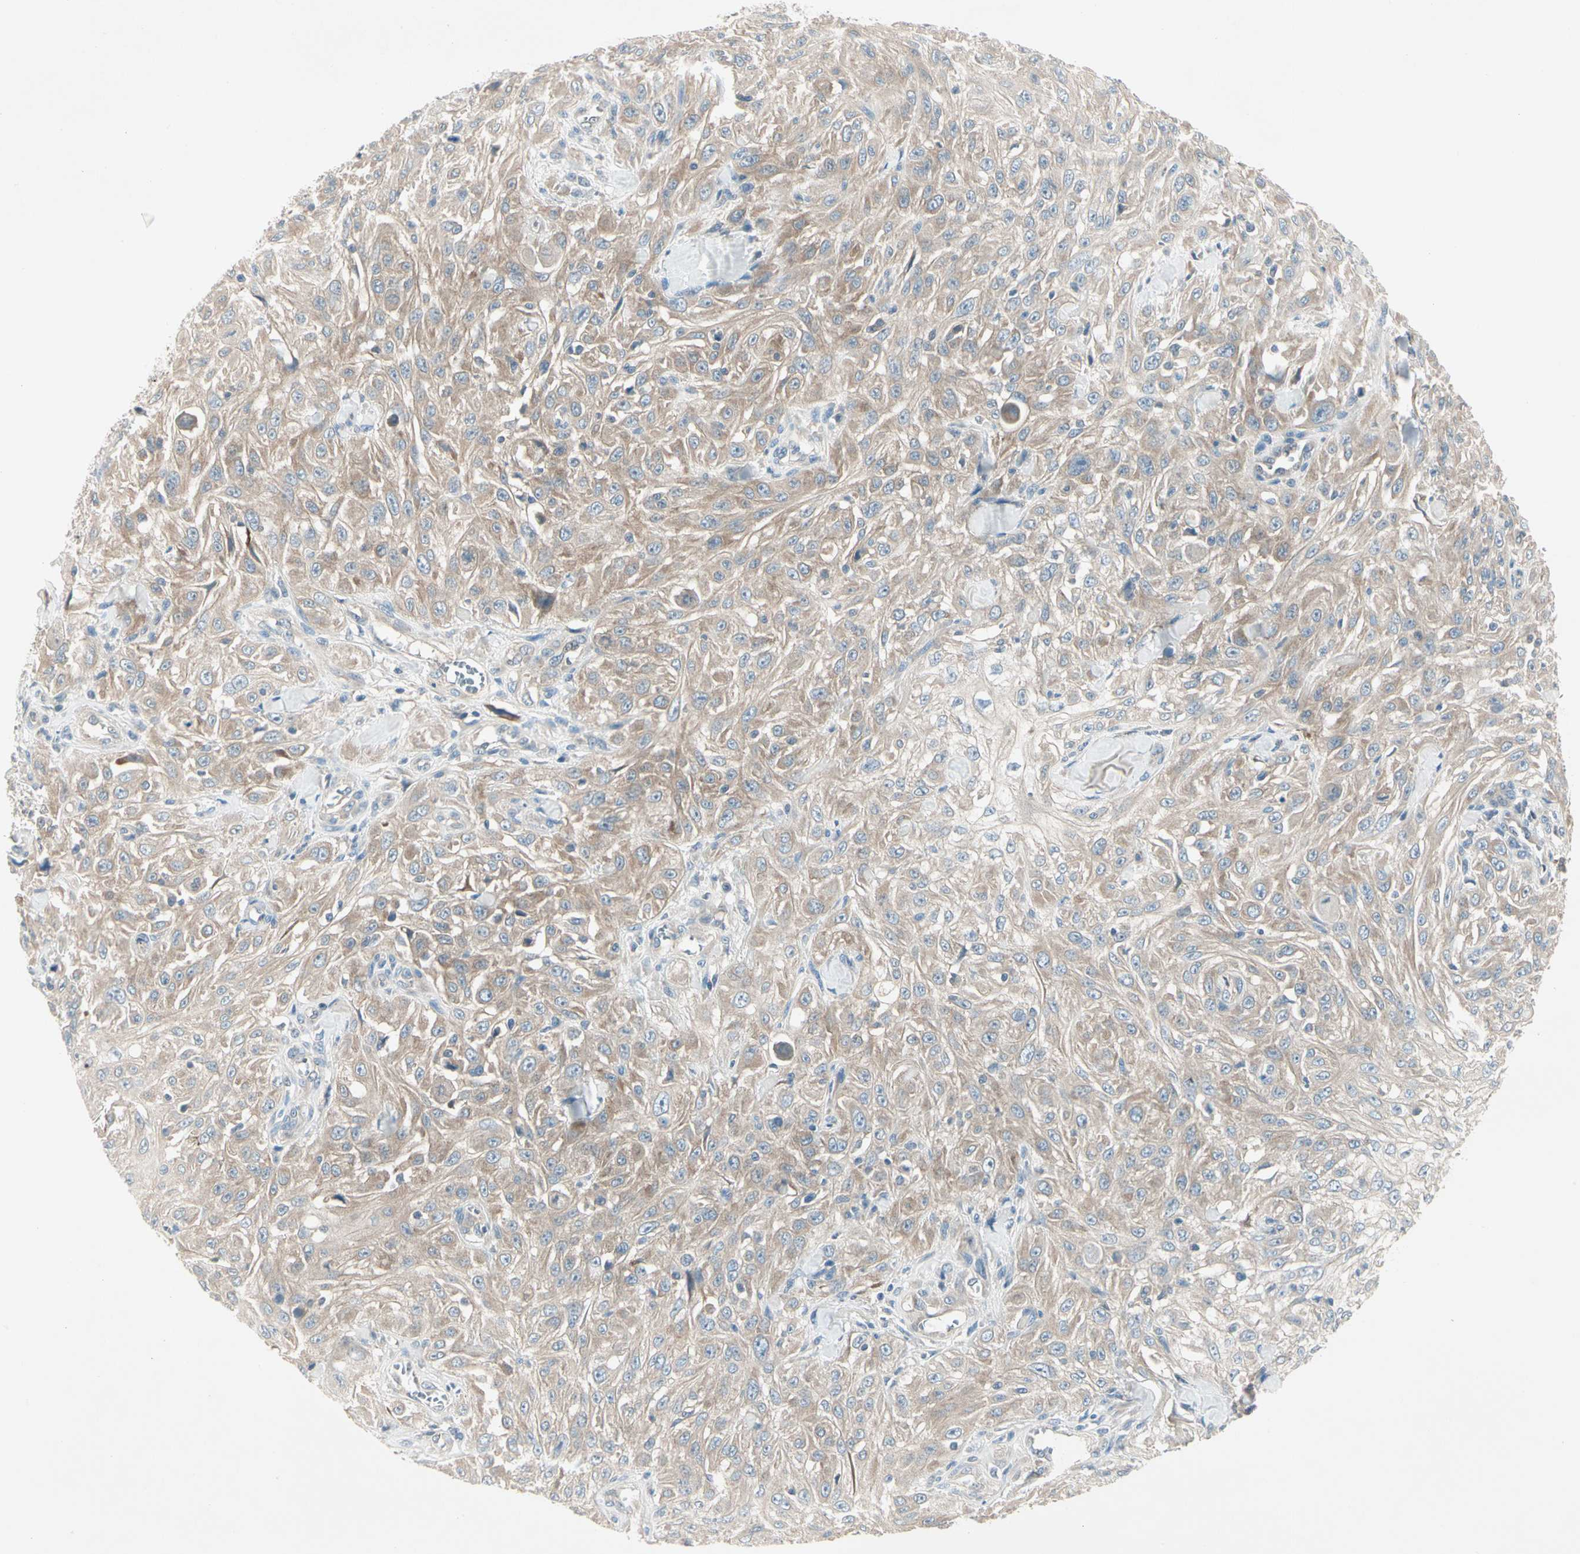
{"staining": {"intensity": "weak", "quantity": ">75%", "location": "cytoplasmic/membranous"}, "tissue": "skin cancer", "cell_type": "Tumor cells", "image_type": "cancer", "snomed": [{"axis": "morphology", "description": "Squamous cell carcinoma, NOS"}, {"axis": "morphology", "description": "Squamous cell carcinoma, metastatic, NOS"}, {"axis": "topography", "description": "Skin"}, {"axis": "topography", "description": "Lymph node"}], "caption": "Protein staining displays weak cytoplasmic/membranous positivity in about >75% of tumor cells in skin cancer.", "gene": "IL1R1", "patient": {"sex": "male", "age": 75}}